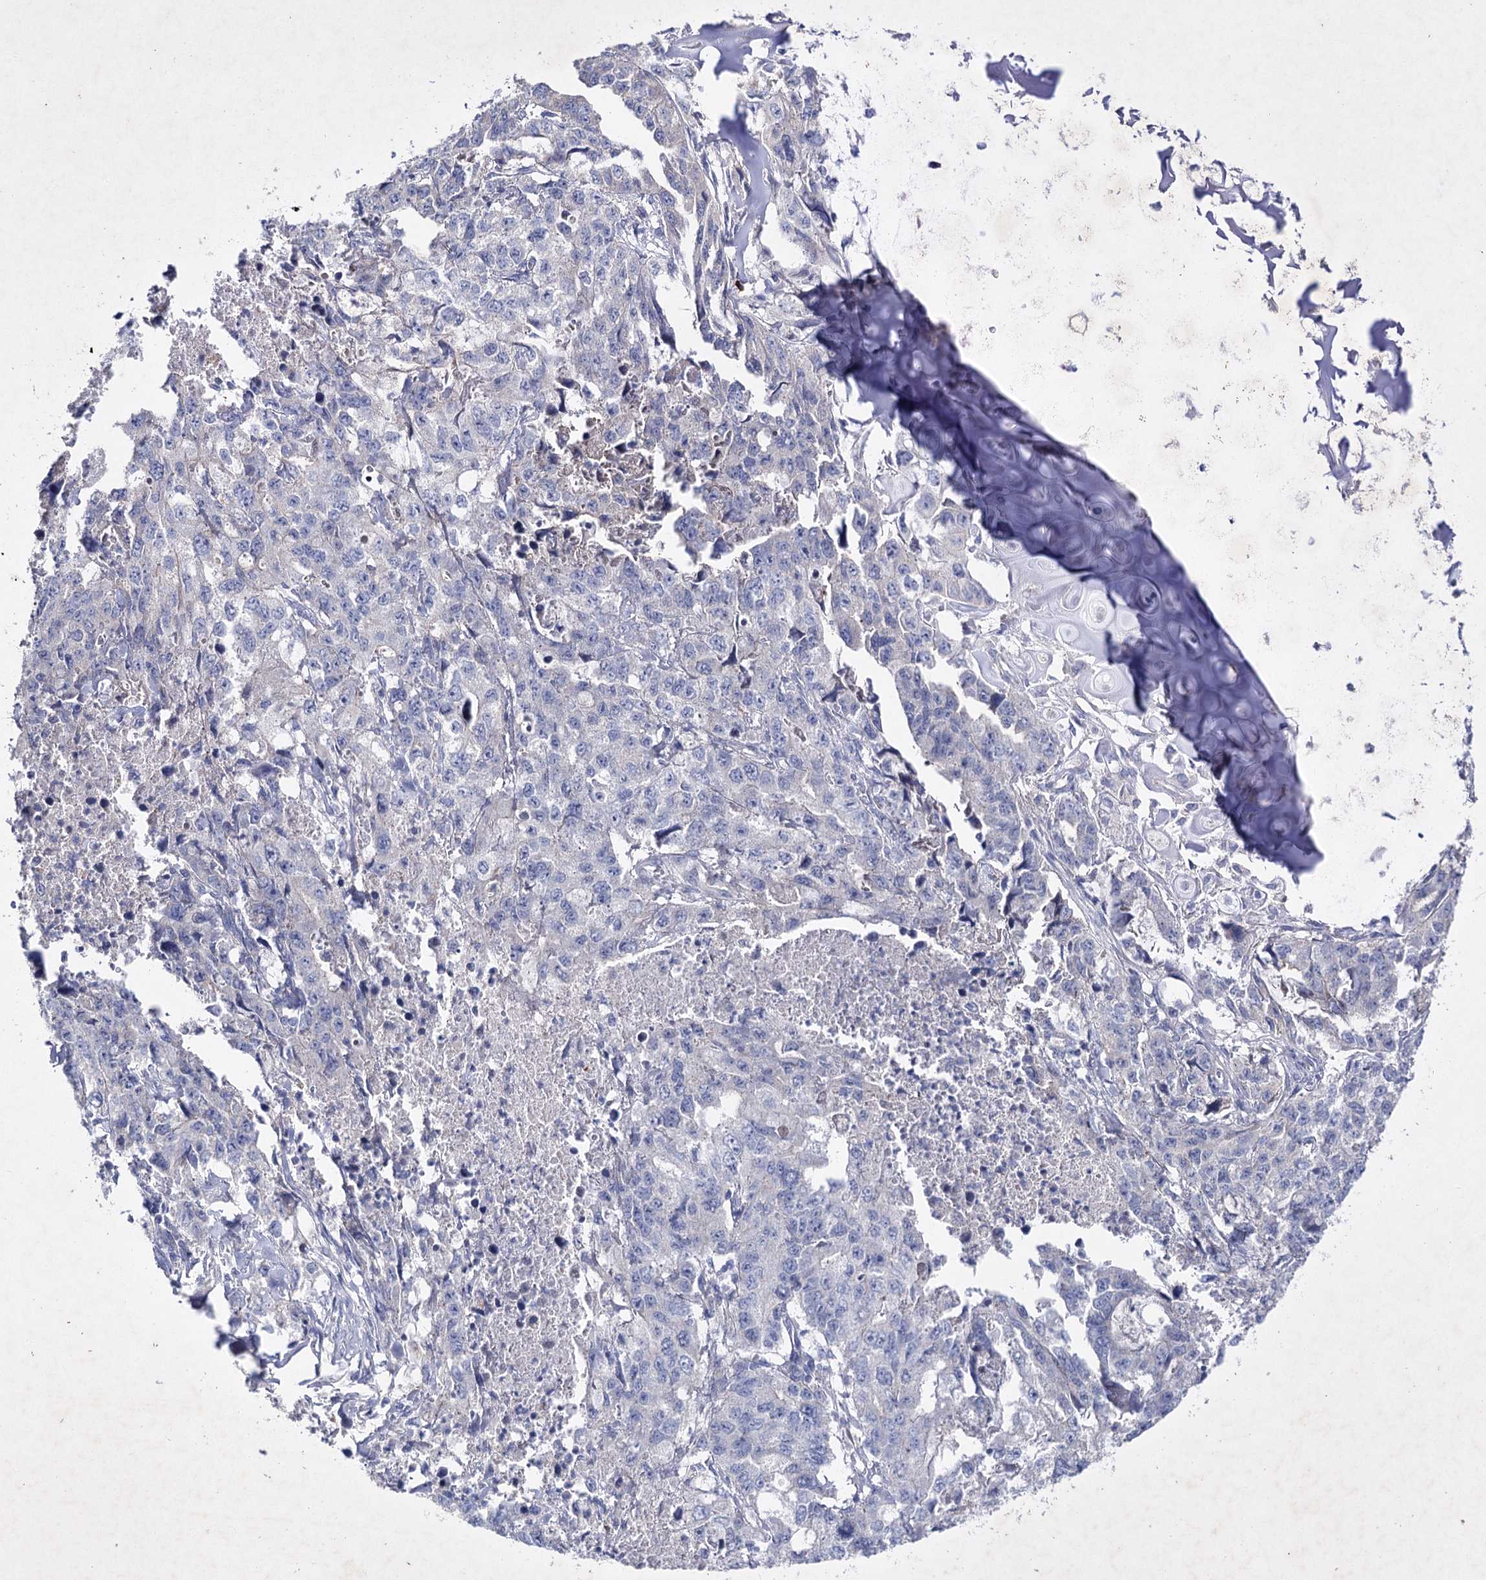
{"staining": {"intensity": "negative", "quantity": "none", "location": "none"}, "tissue": "lung cancer", "cell_type": "Tumor cells", "image_type": "cancer", "snomed": [{"axis": "morphology", "description": "Adenocarcinoma, NOS"}, {"axis": "topography", "description": "Lung"}], "caption": "Micrograph shows no significant protein positivity in tumor cells of adenocarcinoma (lung).", "gene": "COX15", "patient": {"sex": "female", "age": 51}}